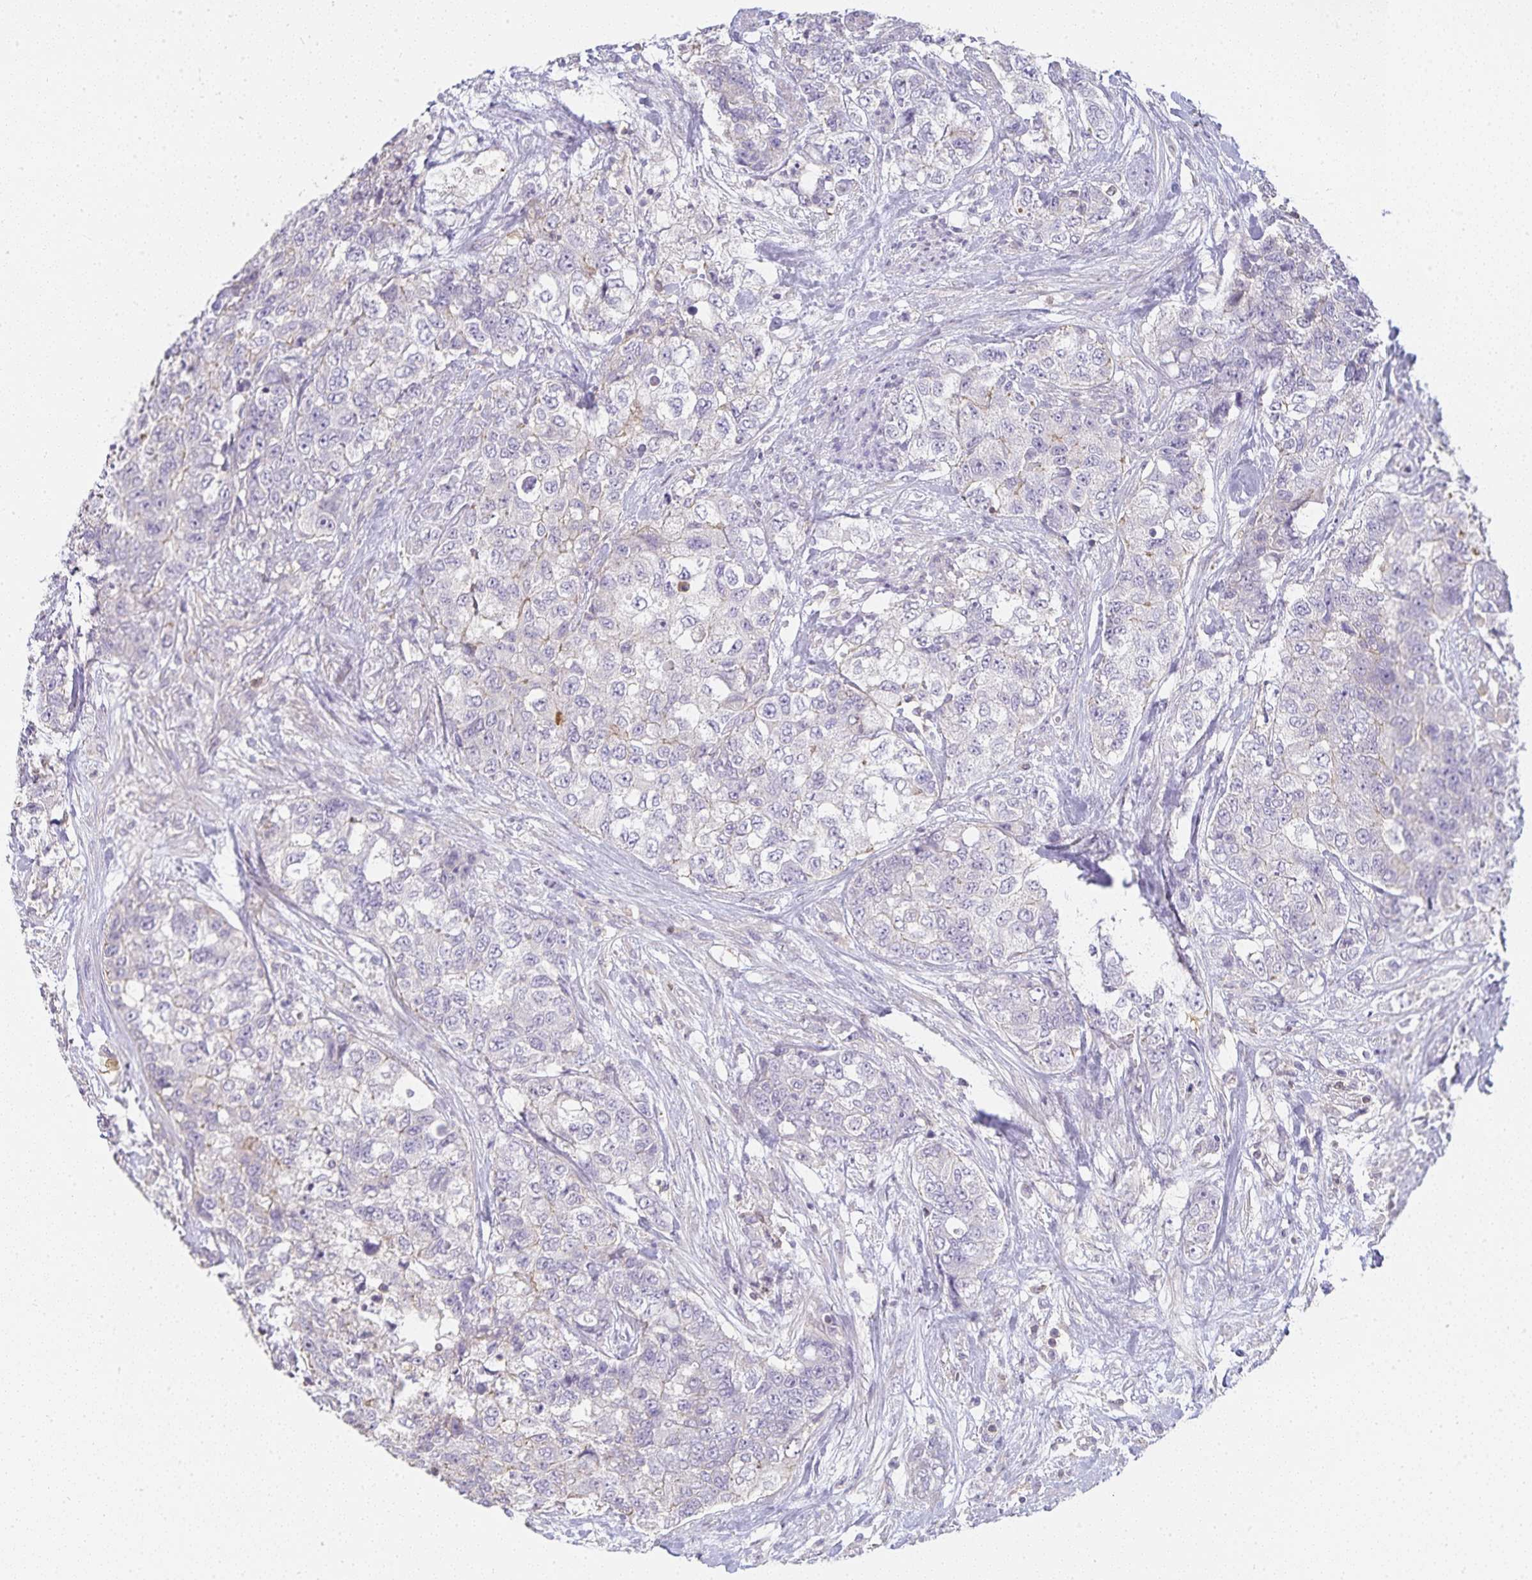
{"staining": {"intensity": "negative", "quantity": "none", "location": "none"}, "tissue": "urothelial cancer", "cell_type": "Tumor cells", "image_type": "cancer", "snomed": [{"axis": "morphology", "description": "Urothelial carcinoma, High grade"}, {"axis": "topography", "description": "Urinary bladder"}], "caption": "DAB immunohistochemical staining of urothelial cancer displays no significant positivity in tumor cells. Nuclei are stained in blue.", "gene": "GATA3", "patient": {"sex": "female", "age": 78}}